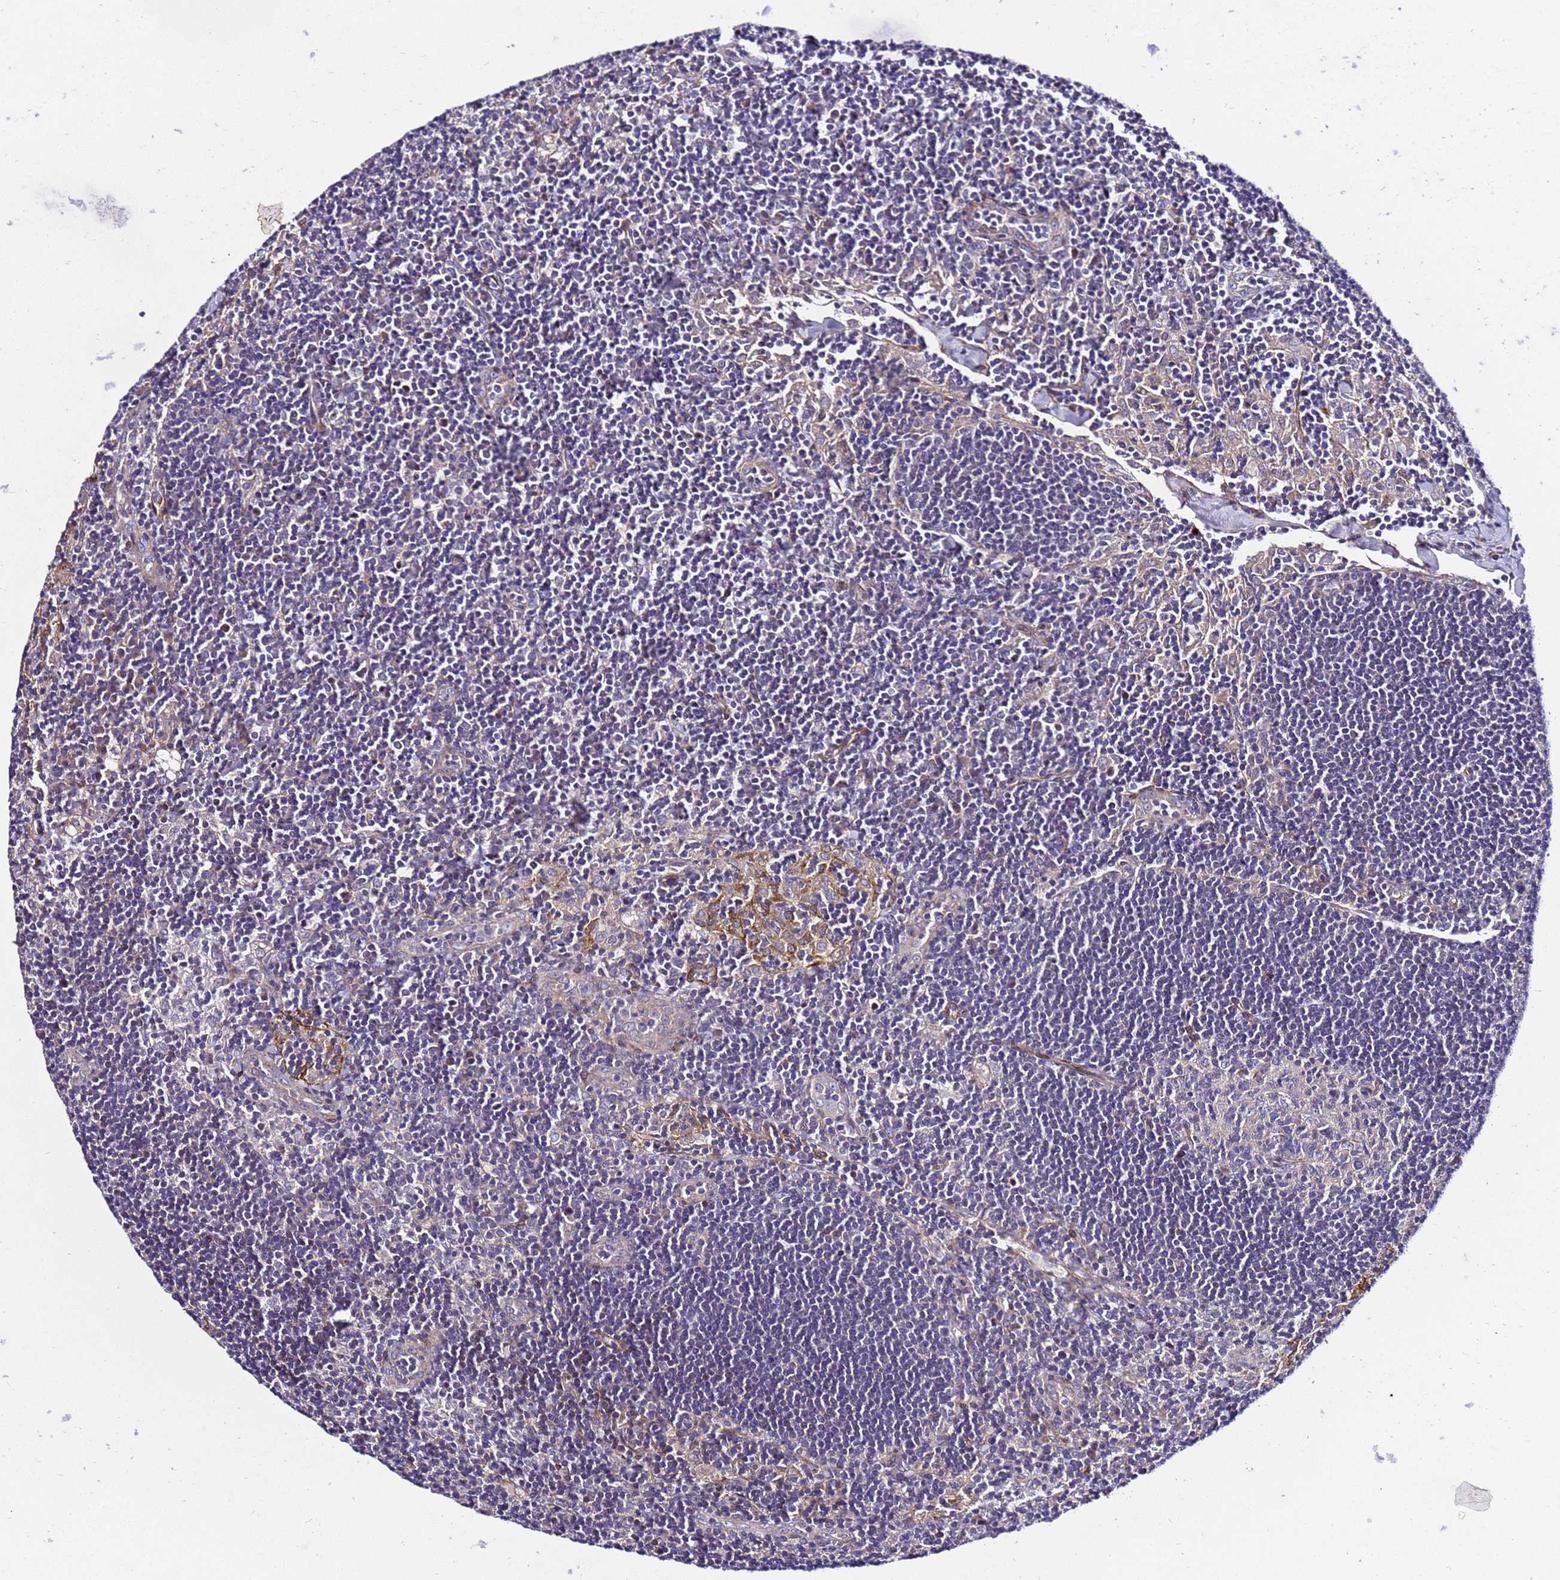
{"staining": {"intensity": "negative", "quantity": "none", "location": "none"}, "tissue": "lymph node", "cell_type": "Germinal center cells", "image_type": "normal", "snomed": [{"axis": "morphology", "description": "Normal tissue, NOS"}, {"axis": "topography", "description": "Lymph node"}], "caption": "Benign lymph node was stained to show a protein in brown. There is no significant positivity in germinal center cells. (DAB (3,3'-diaminobenzidine) immunohistochemistry (IHC) visualized using brightfield microscopy, high magnification).", "gene": "ZNF417", "patient": {"sex": "male", "age": 24}}